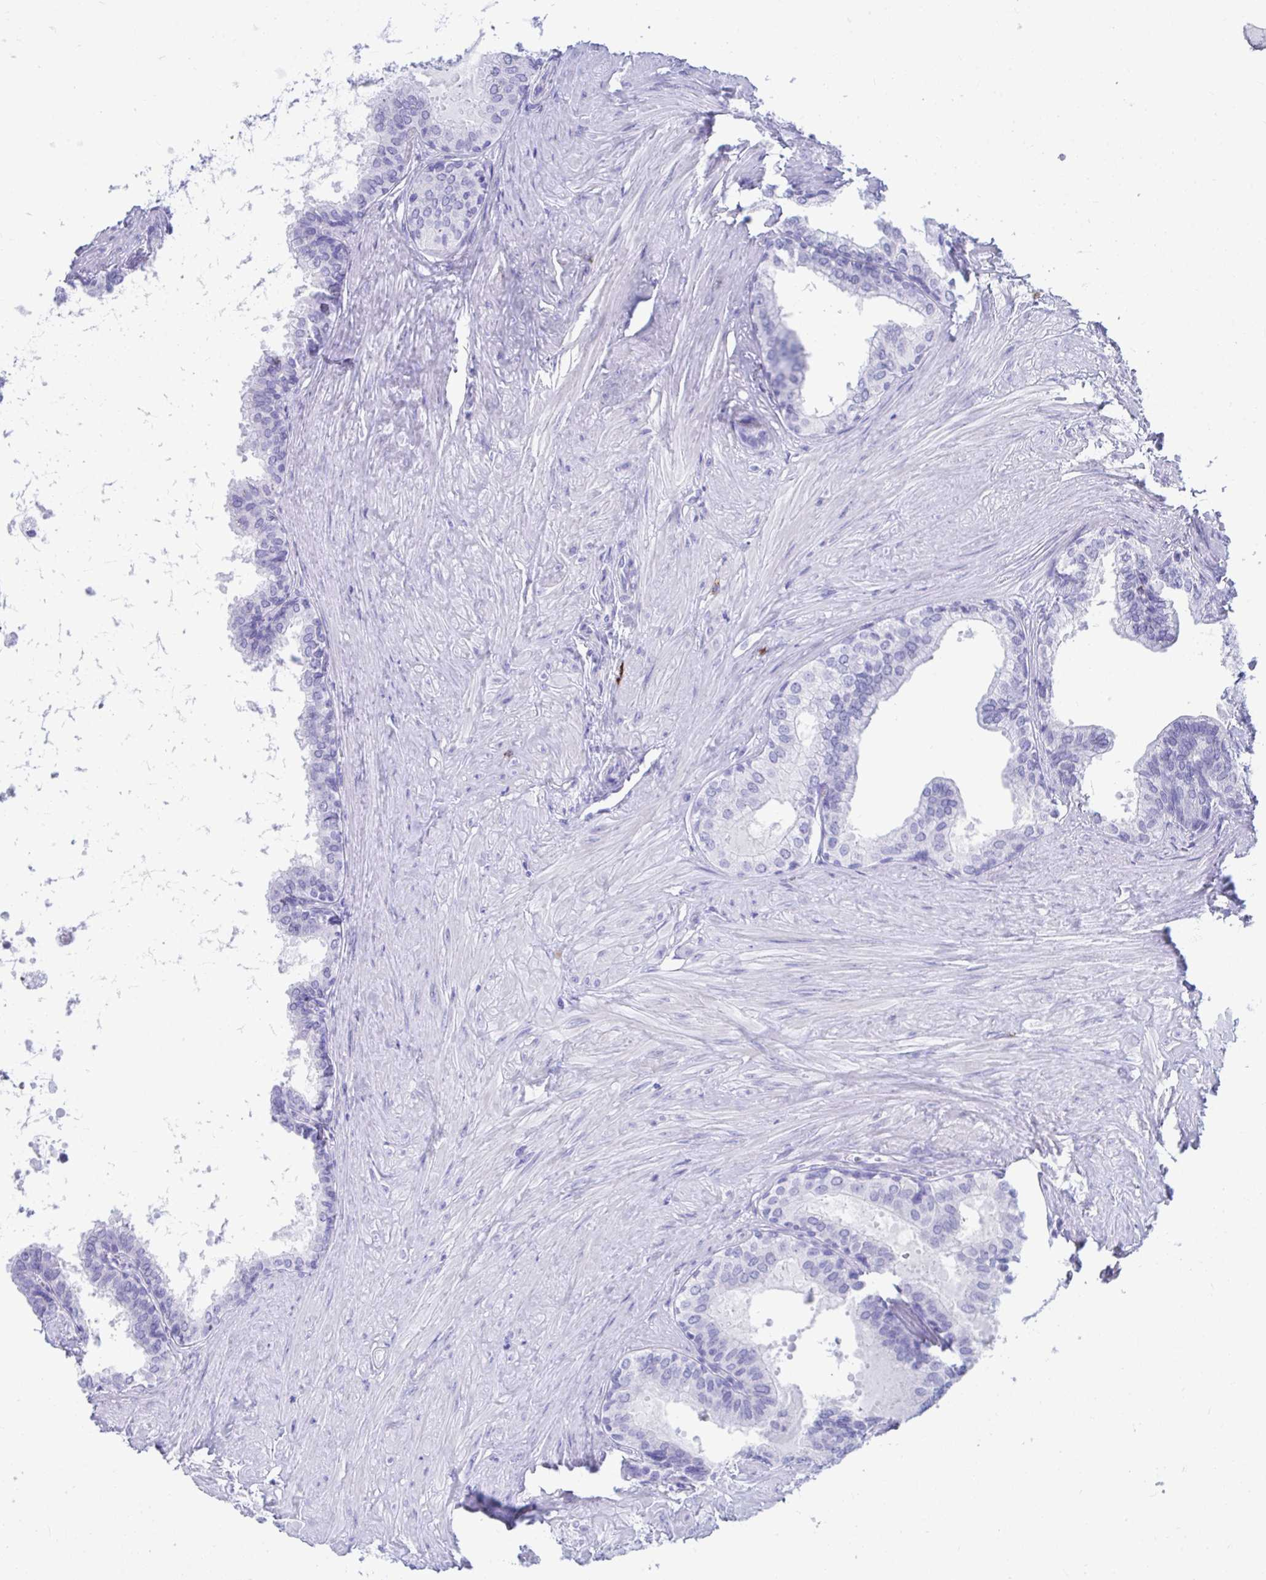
{"staining": {"intensity": "negative", "quantity": "none", "location": "none"}, "tissue": "prostate", "cell_type": "Glandular cells", "image_type": "normal", "snomed": [{"axis": "morphology", "description": "Normal tissue, NOS"}, {"axis": "topography", "description": "Prostate"}, {"axis": "topography", "description": "Peripheral nerve tissue"}], "caption": "Glandular cells are negative for brown protein staining in normal prostate. Brightfield microscopy of immunohistochemistry stained with DAB (brown) and hematoxylin (blue), captured at high magnification.", "gene": "SHISA8", "patient": {"sex": "male", "age": 55}}